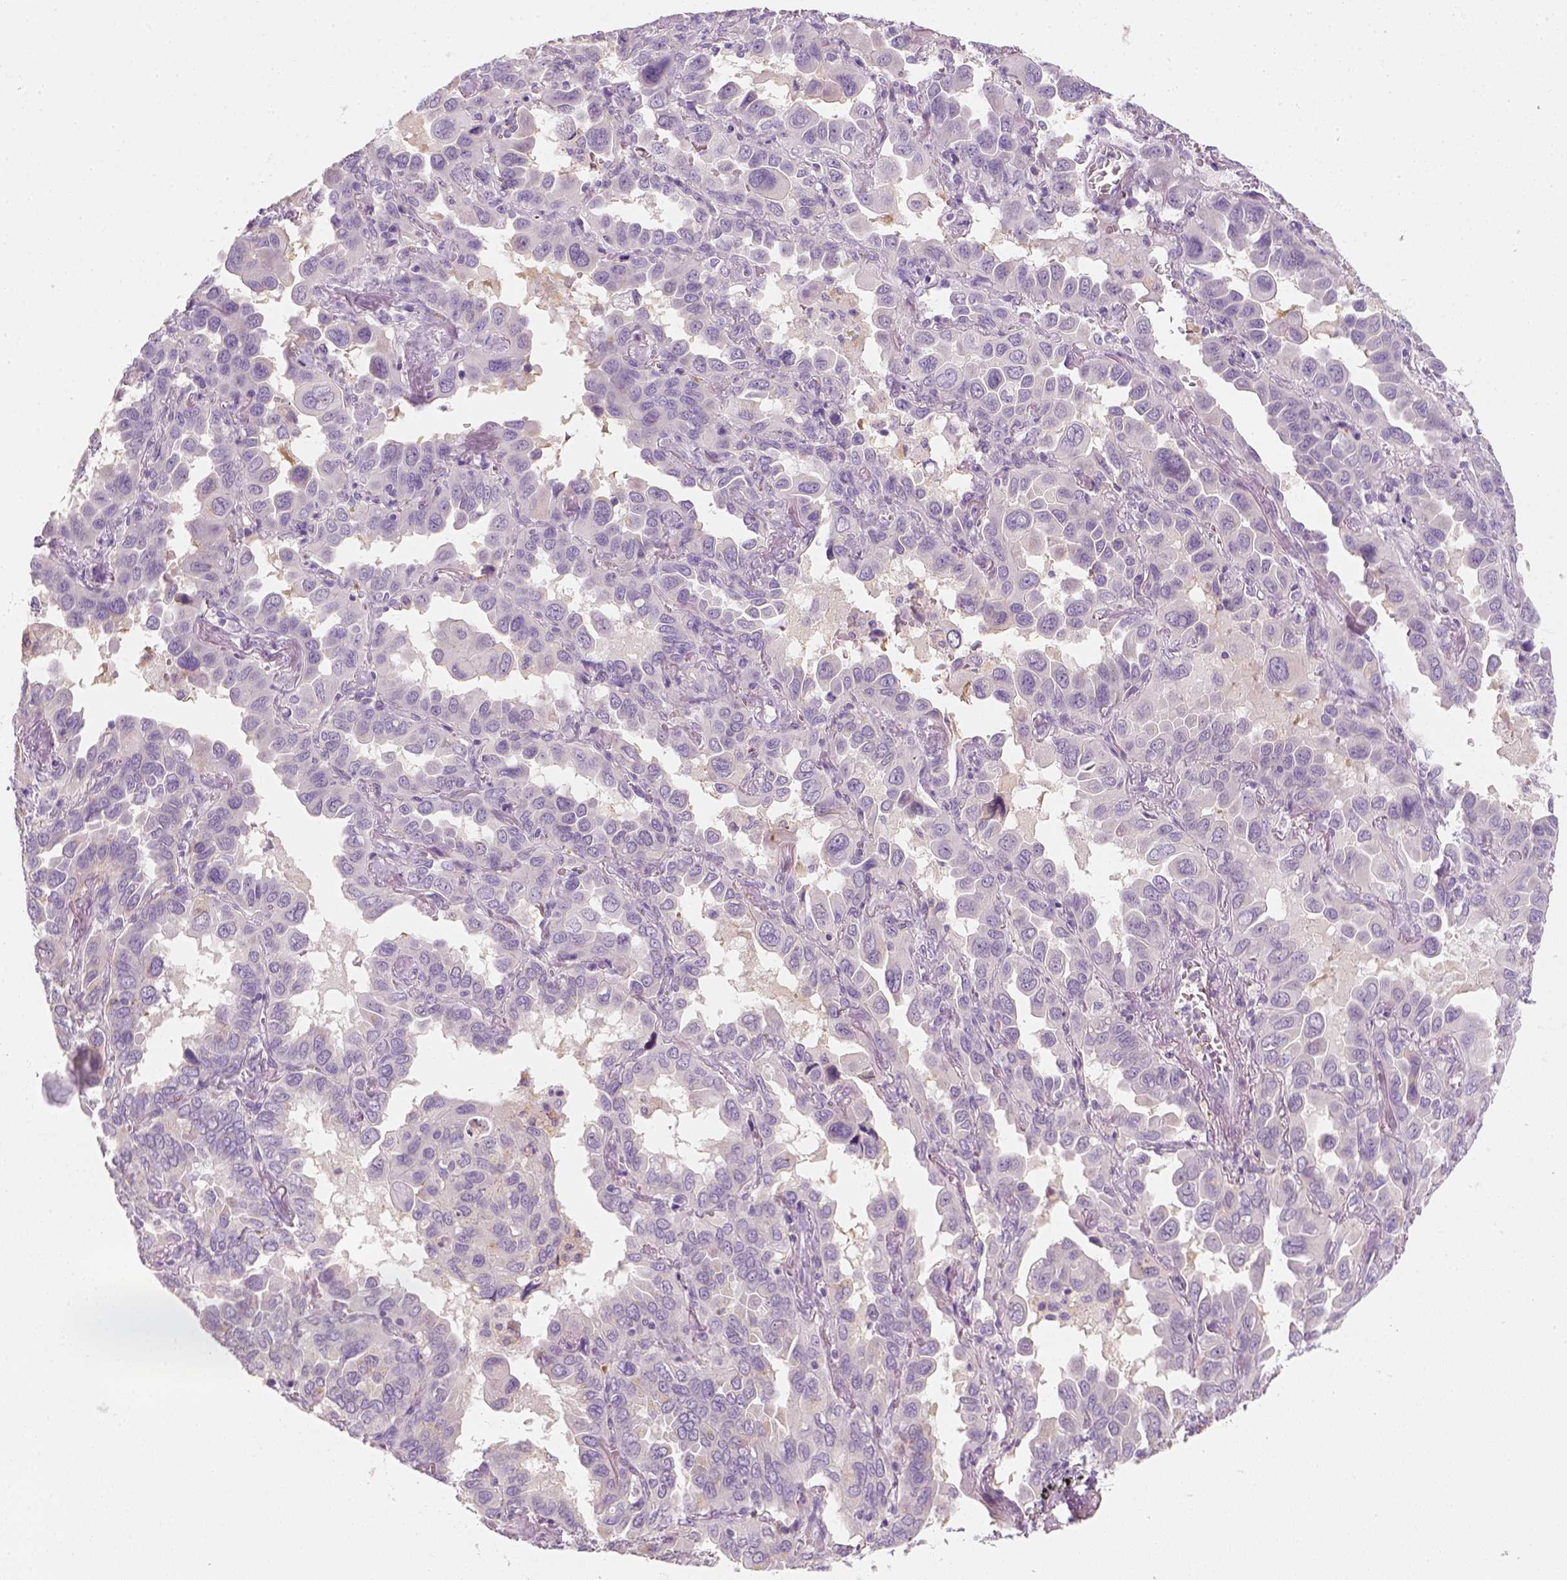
{"staining": {"intensity": "negative", "quantity": "none", "location": "none"}, "tissue": "lung cancer", "cell_type": "Tumor cells", "image_type": "cancer", "snomed": [{"axis": "morphology", "description": "Adenocarcinoma, NOS"}, {"axis": "topography", "description": "Lung"}], "caption": "Photomicrograph shows no significant protein expression in tumor cells of lung cancer.", "gene": "FAM163B", "patient": {"sex": "male", "age": 64}}